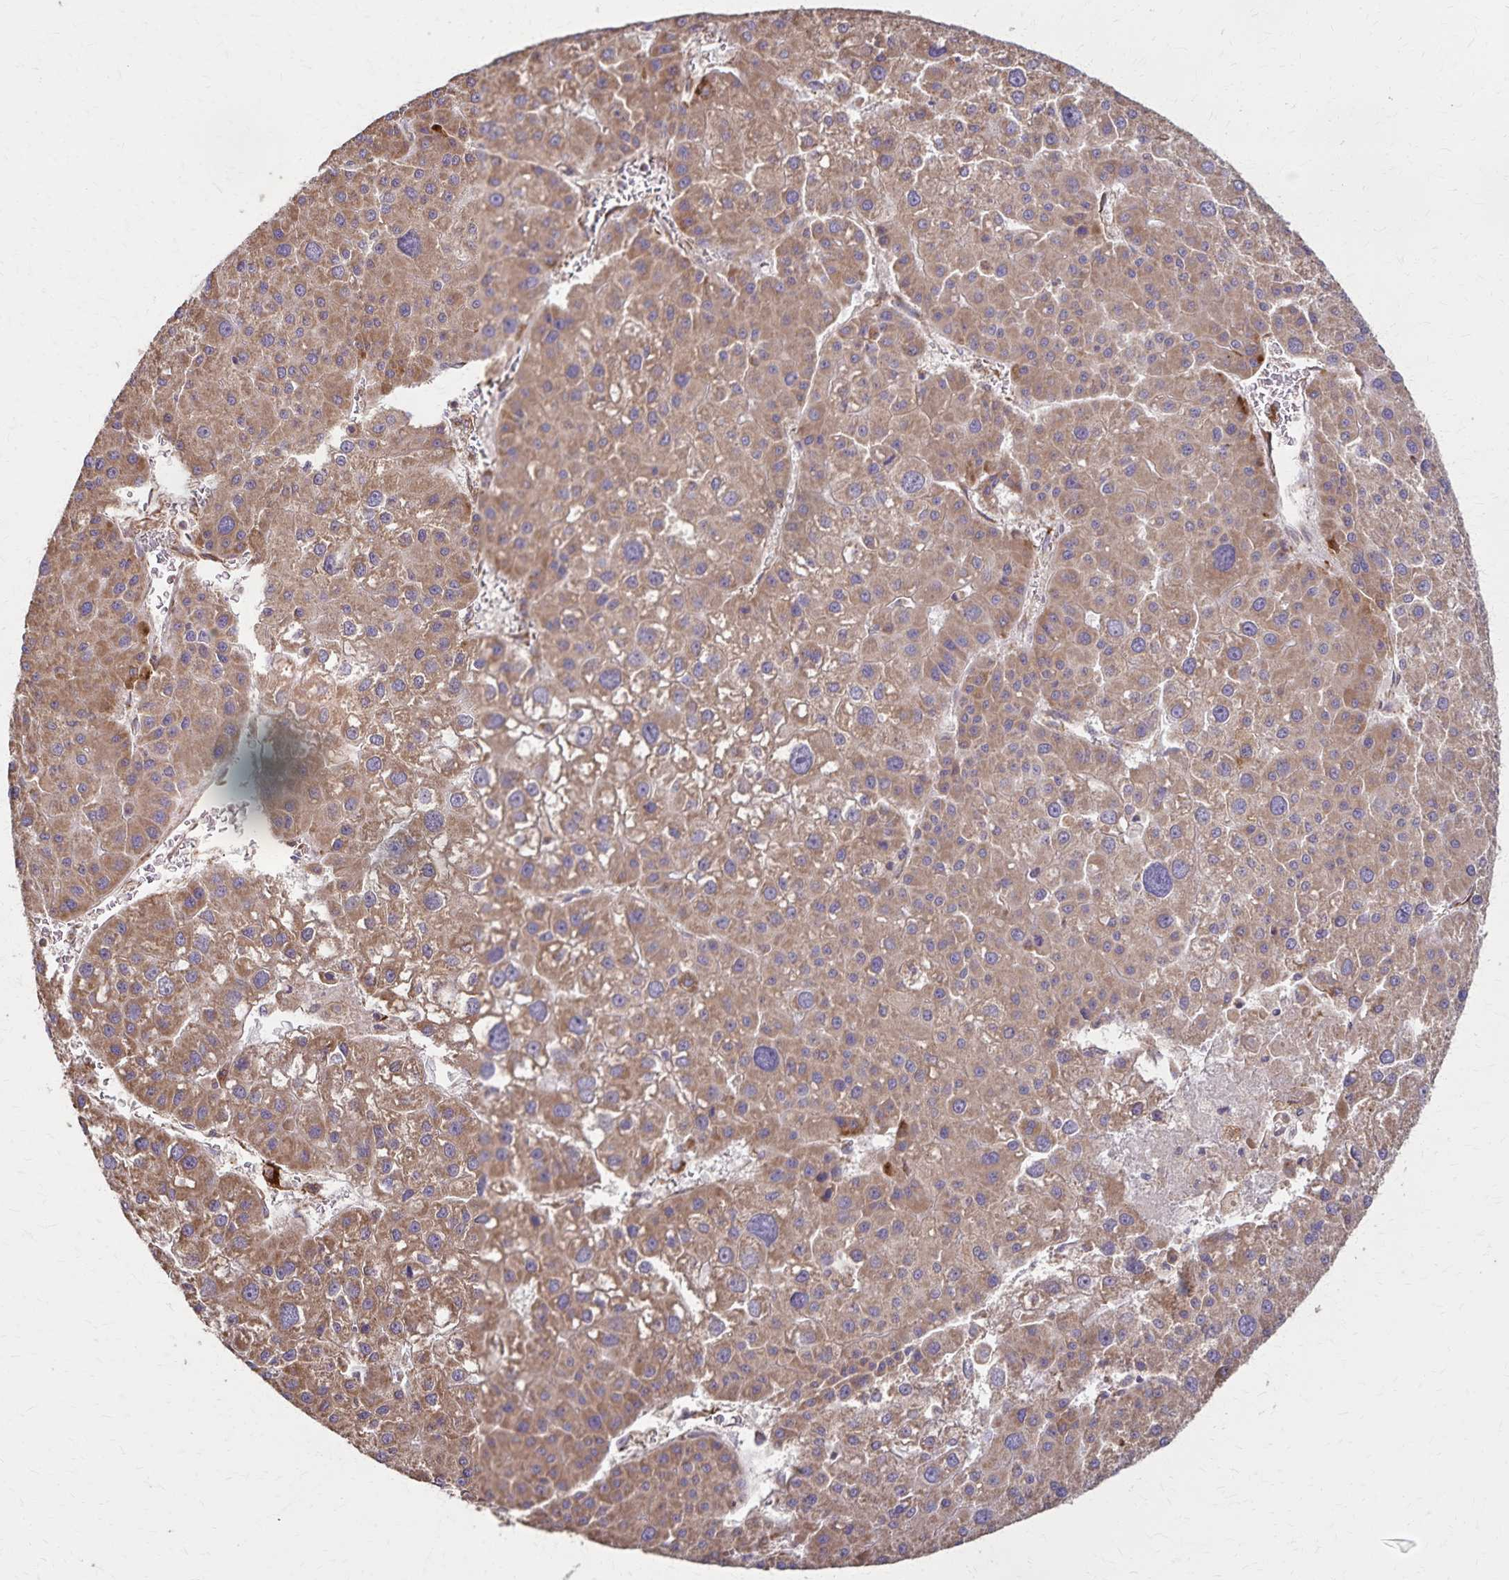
{"staining": {"intensity": "moderate", "quantity": ">75%", "location": "cytoplasmic/membranous"}, "tissue": "liver cancer", "cell_type": "Tumor cells", "image_type": "cancer", "snomed": [{"axis": "morphology", "description": "Carcinoma, Hepatocellular, NOS"}, {"axis": "topography", "description": "Liver"}], "caption": "An immunohistochemistry image of neoplastic tissue is shown. Protein staining in brown labels moderate cytoplasmic/membranous positivity in hepatocellular carcinoma (liver) within tumor cells.", "gene": "RNF10", "patient": {"sex": "male", "age": 73}}